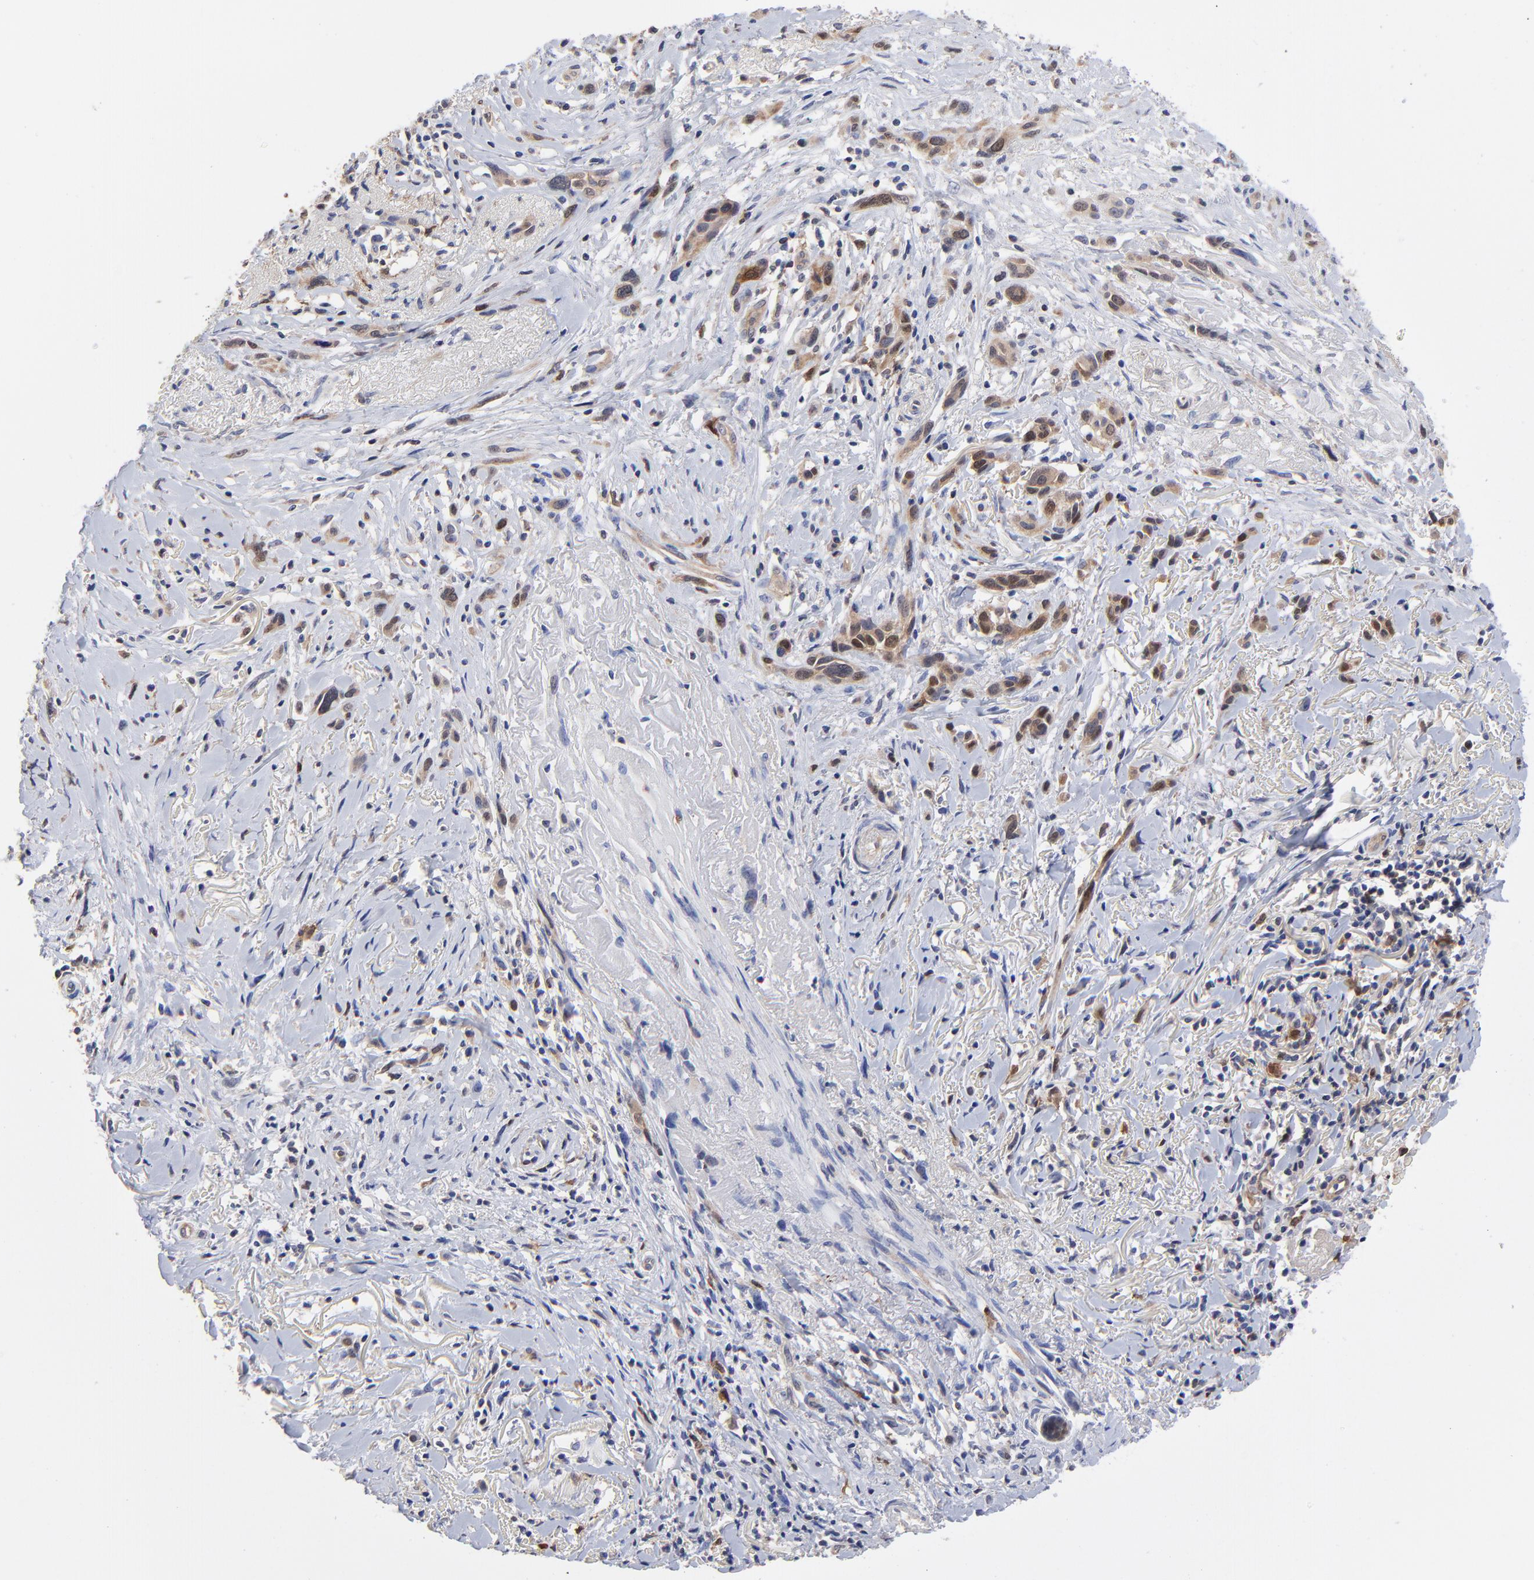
{"staining": {"intensity": "moderate", "quantity": "25%-75%", "location": "cytoplasmic/membranous,nuclear"}, "tissue": "melanoma", "cell_type": "Tumor cells", "image_type": "cancer", "snomed": [{"axis": "morphology", "description": "Malignant melanoma, NOS"}, {"axis": "topography", "description": "Skin"}], "caption": "Melanoma was stained to show a protein in brown. There is medium levels of moderate cytoplasmic/membranous and nuclear positivity in about 25%-75% of tumor cells.", "gene": "DCTPP1", "patient": {"sex": "male", "age": 91}}